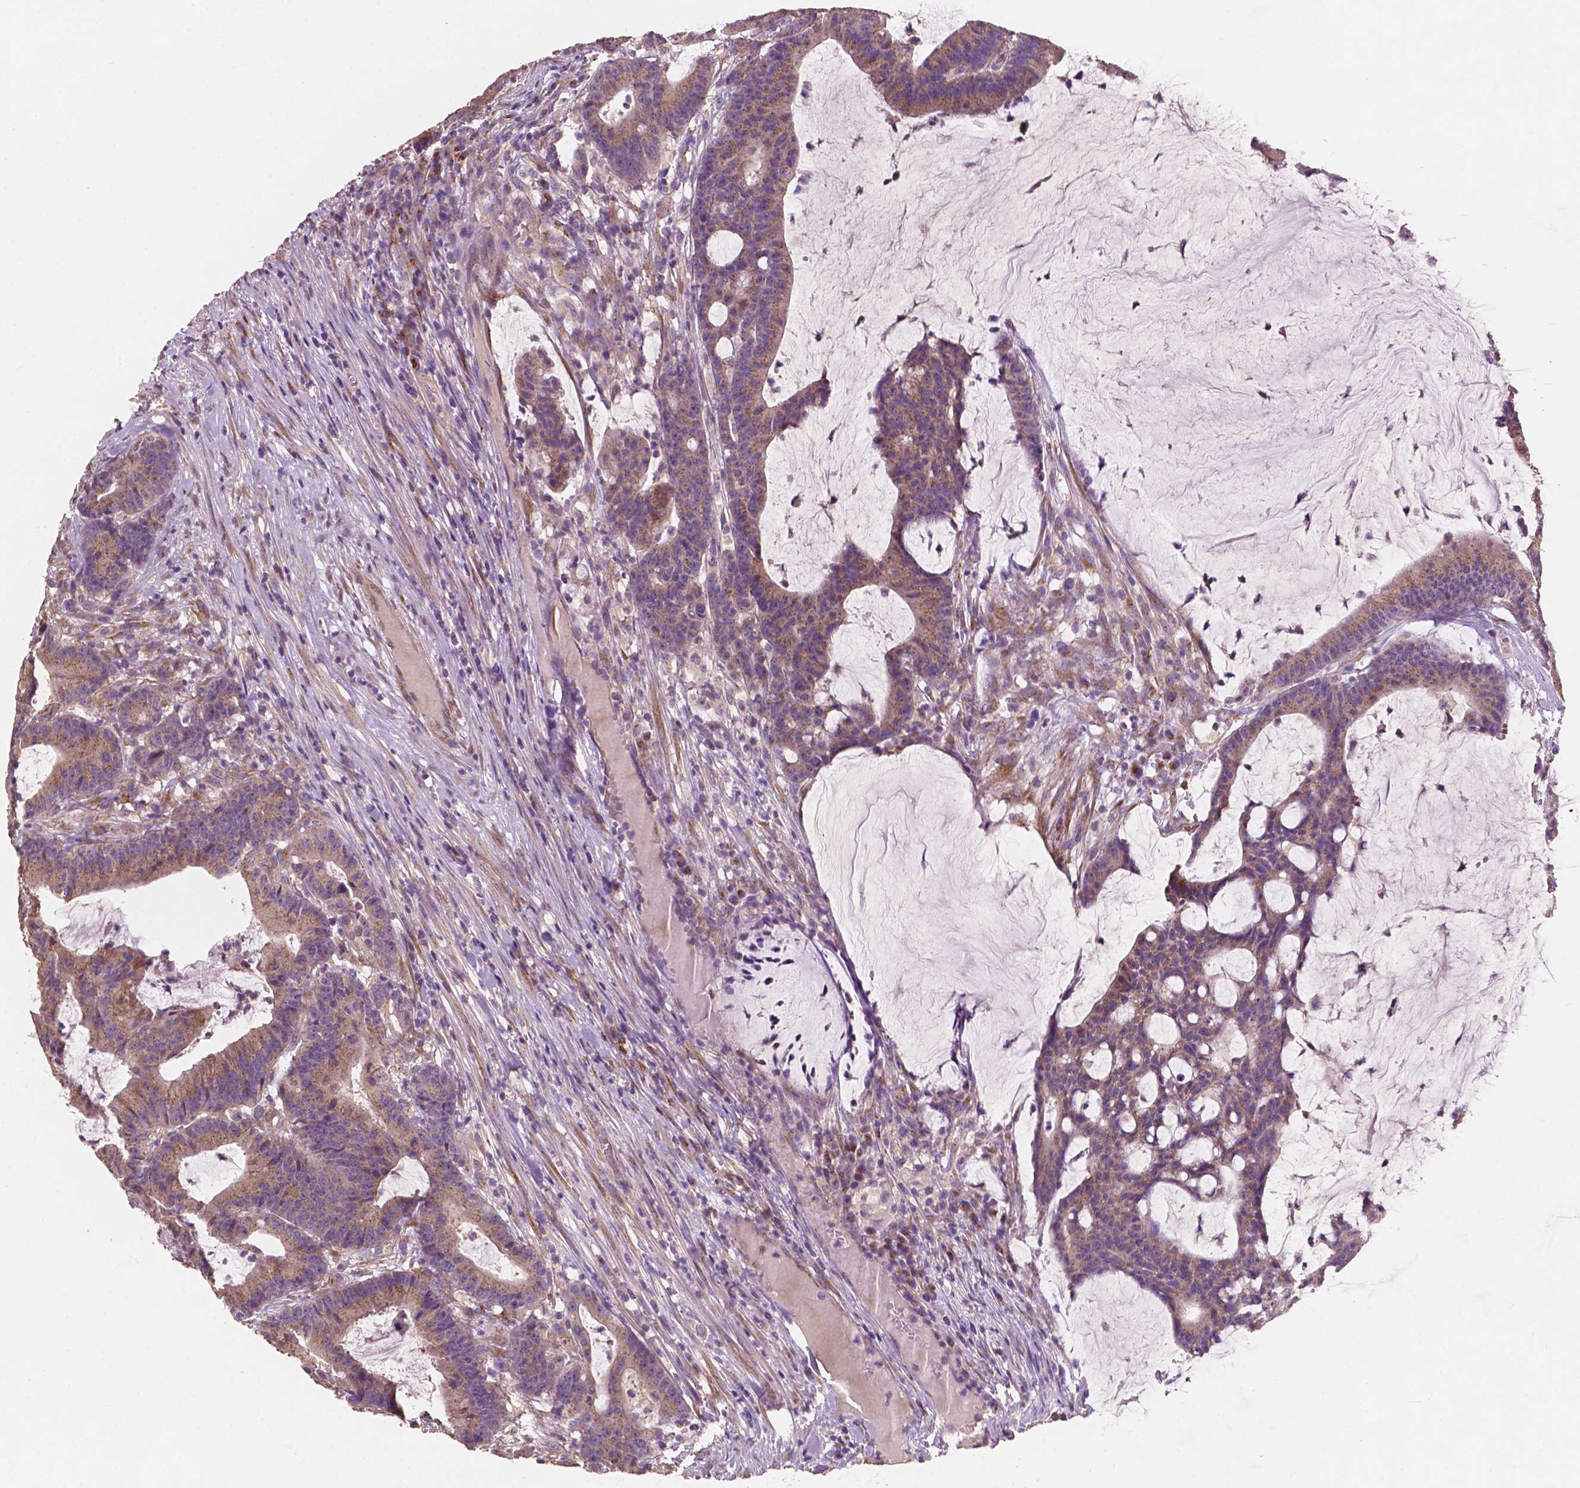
{"staining": {"intensity": "moderate", "quantity": ">75%", "location": "cytoplasmic/membranous"}, "tissue": "colorectal cancer", "cell_type": "Tumor cells", "image_type": "cancer", "snomed": [{"axis": "morphology", "description": "Adenocarcinoma, NOS"}, {"axis": "topography", "description": "Colon"}], "caption": "A brown stain highlights moderate cytoplasmic/membranous staining of a protein in human colorectal cancer (adenocarcinoma) tumor cells. (Stains: DAB (3,3'-diaminobenzidine) in brown, nuclei in blue, Microscopy: brightfield microscopy at high magnification).", "gene": "CHPT1", "patient": {"sex": "female", "age": 78}}